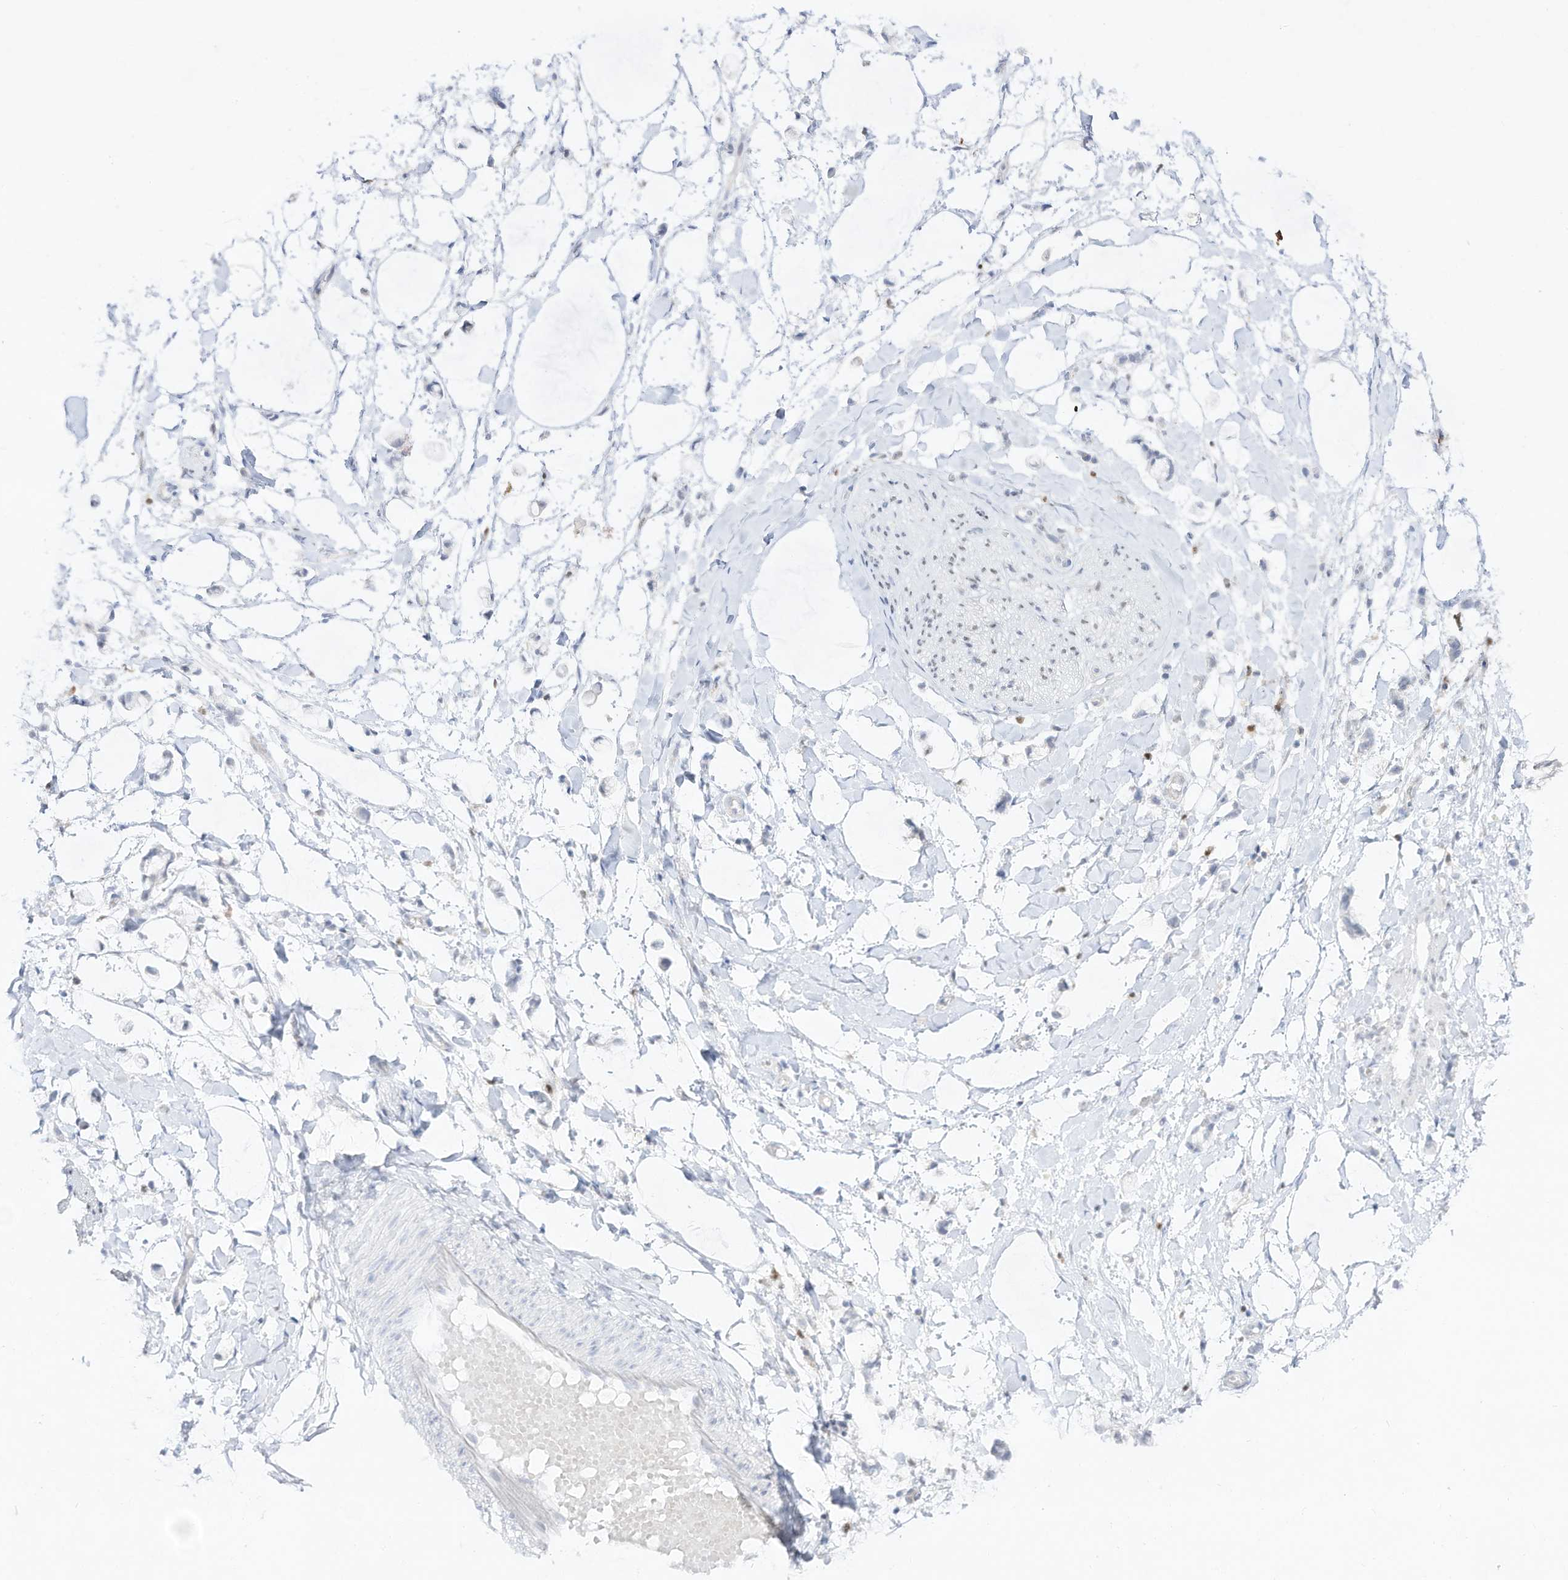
{"staining": {"intensity": "negative", "quantity": "none", "location": "none"}, "tissue": "adipose tissue", "cell_type": "Adipocytes", "image_type": "normal", "snomed": [{"axis": "morphology", "description": "Normal tissue, NOS"}, {"axis": "morphology", "description": "Adenocarcinoma, NOS"}, {"axis": "topography", "description": "Colon"}, {"axis": "topography", "description": "Peripheral nerve tissue"}], "caption": "Adipocytes are negative for brown protein staining in normal adipose tissue.", "gene": "DMKN", "patient": {"sex": "male", "age": 14}}